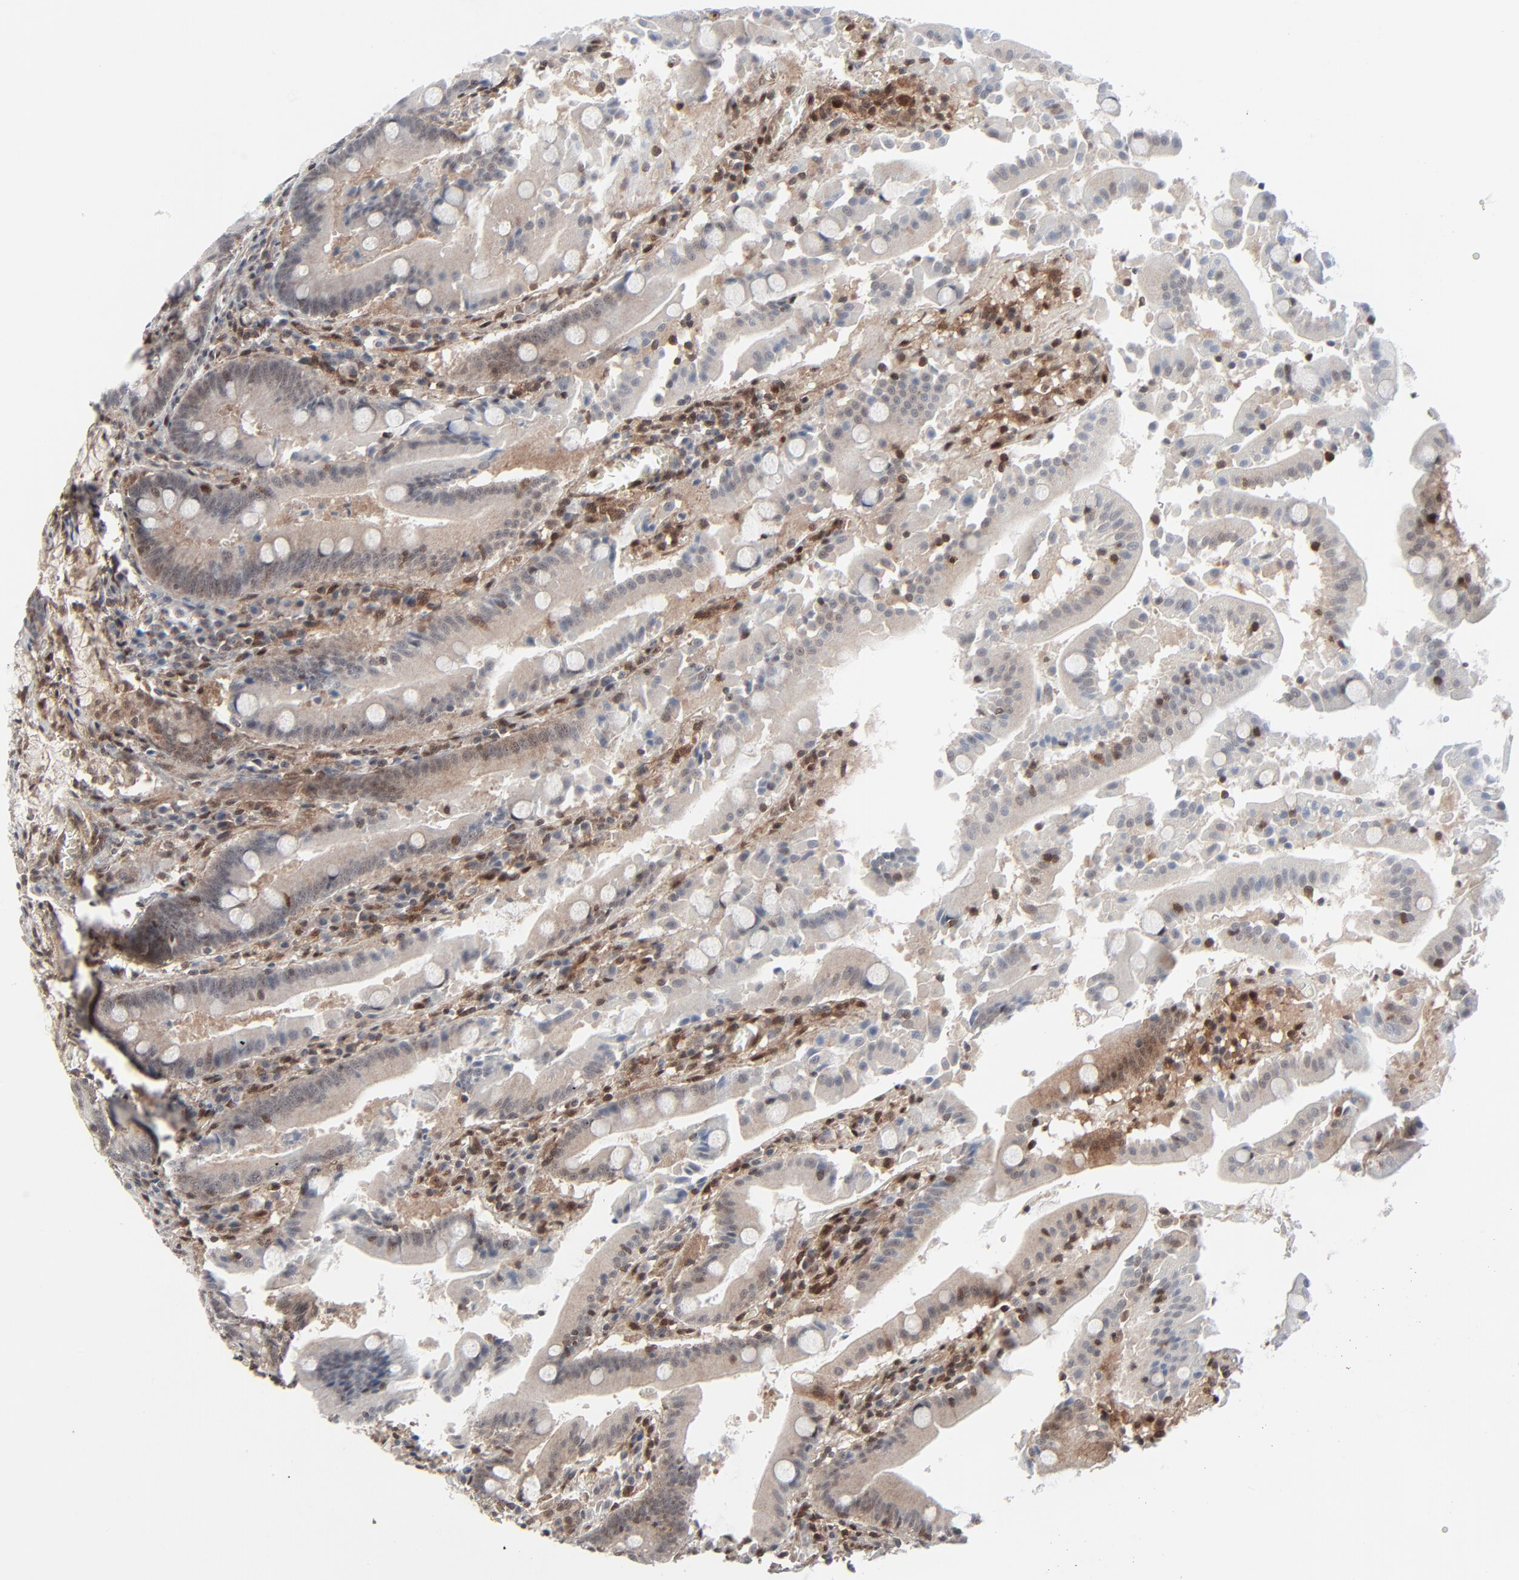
{"staining": {"intensity": "weak", "quantity": "25%-75%", "location": "cytoplasmic/membranous"}, "tissue": "stomach", "cell_type": "Glandular cells", "image_type": "normal", "snomed": [{"axis": "morphology", "description": "Normal tissue, NOS"}, {"axis": "topography", "description": "Stomach, lower"}], "caption": "The immunohistochemical stain labels weak cytoplasmic/membranous positivity in glandular cells of benign stomach. The staining is performed using DAB brown chromogen to label protein expression. The nuclei are counter-stained blue using hematoxylin.", "gene": "AKT1", "patient": {"sex": "male", "age": 56}}